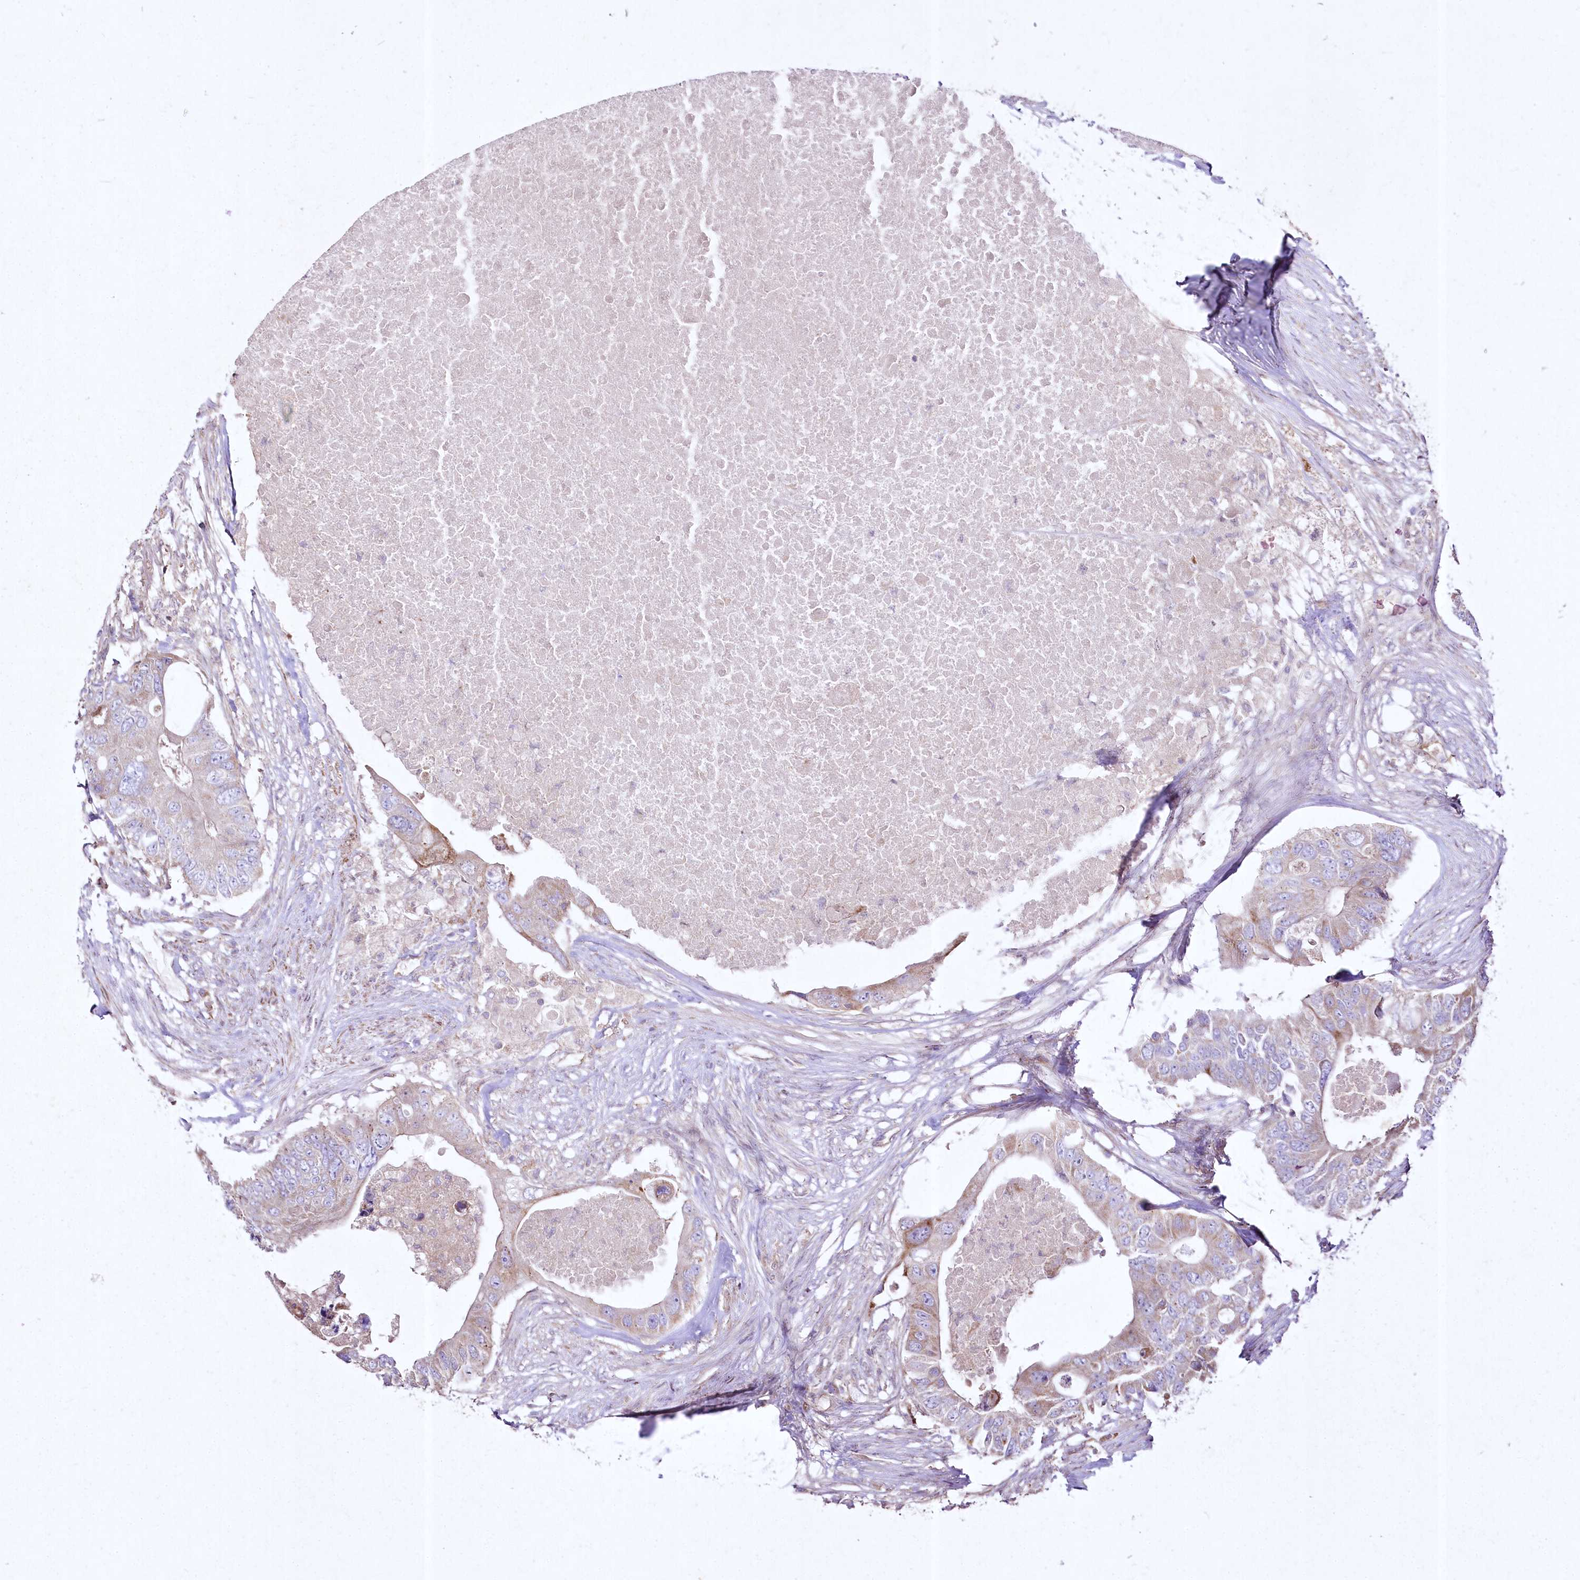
{"staining": {"intensity": "weak", "quantity": ">75%", "location": "cytoplasmic/membranous"}, "tissue": "colorectal cancer", "cell_type": "Tumor cells", "image_type": "cancer", "snomed": [{"axis": "morphology", "description": "Adenocarcinoma, NOS"}, {"axis": "topography", "description": "Colon"}], "caption": "Immunohistochemical staining of colorectal cancer demonstrates weak cytoplasmic/membranous protein expression in approximately >75% of tumor cells.", "gene": "SH3TC1", "patient": {"sex": "male", "age": 71}}